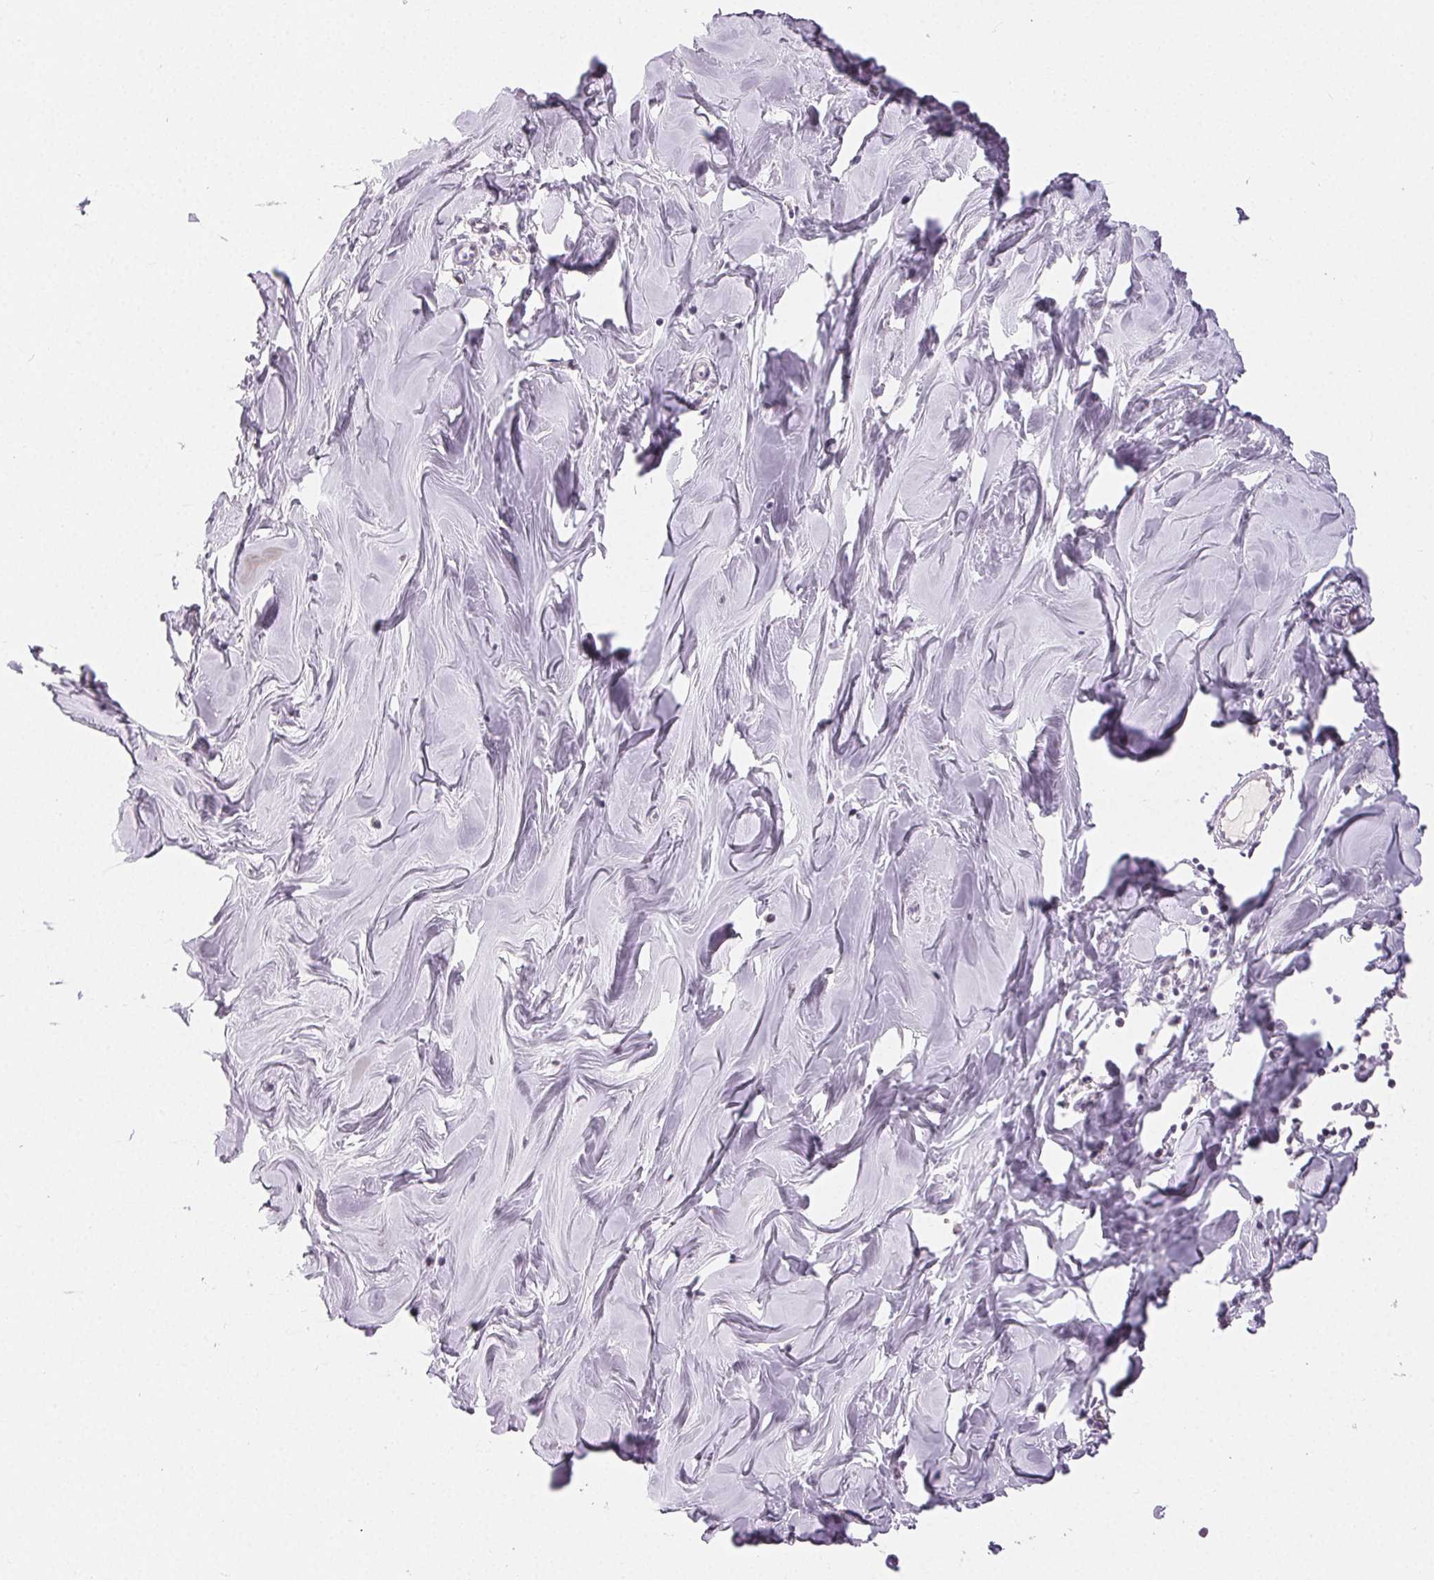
{"staining": {"intensity": "negative", "quantity": "none", "location": "none"}, "tissue": "breast", "cell_type": "Adipocytes", "image_type": "normal", "snomed": [{"axis": "morphology", "description": "Normal tissue, NOS"}, {"axis": "topography", "description": "Breast"}], "caption": "The image reveals no staining of adipocytes in normal breast. (DAB (3,3'-diaminobenzidine) IHC visualized using brightfield microscopy, high magnification).", "gene": "SFTPD", "patient": {"sex": "female", "age": 27}}